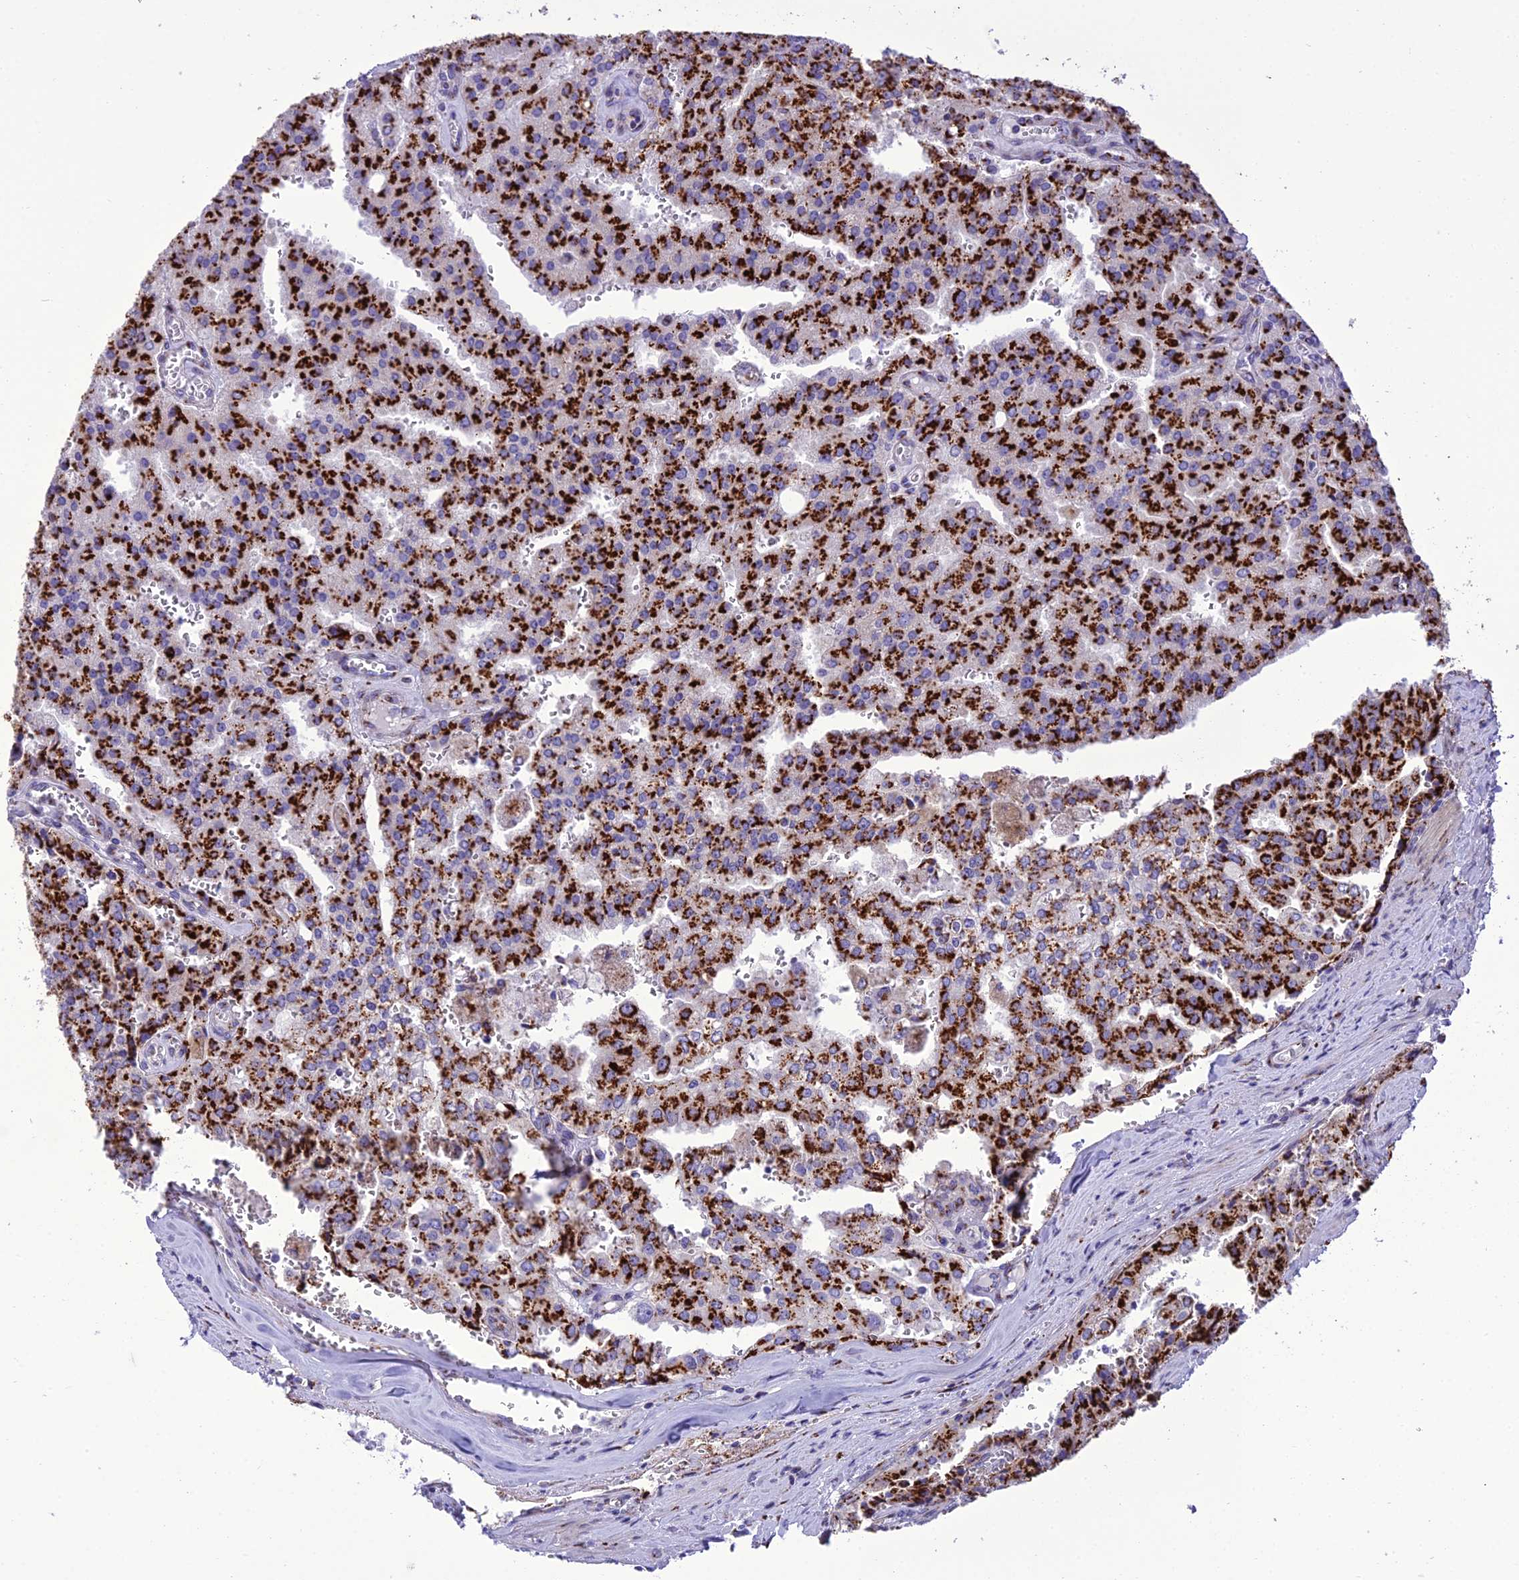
{"staining": {"intensity": "strong", "quantity": ">75%", "location": "cytoplasmic/membranous"}, "tissue": "prostate cancer", "cell_type": "Tumor cells", "image_type": "cancer", "snomed": [{"axis": "morphology", "description": "Adenocarcinoma, High grade"}, {"axis": "topography", "description": "Prostate"}], "caption": "Adenocarcinoma (high-grade) (prostate) tissue displays strong cytoplasmic/membranous staining in about >75% of tumor cells, visualized by immunohistochemistry.", "gene": "GOLM2", "patient": {"sex": "male", "age": 68}}